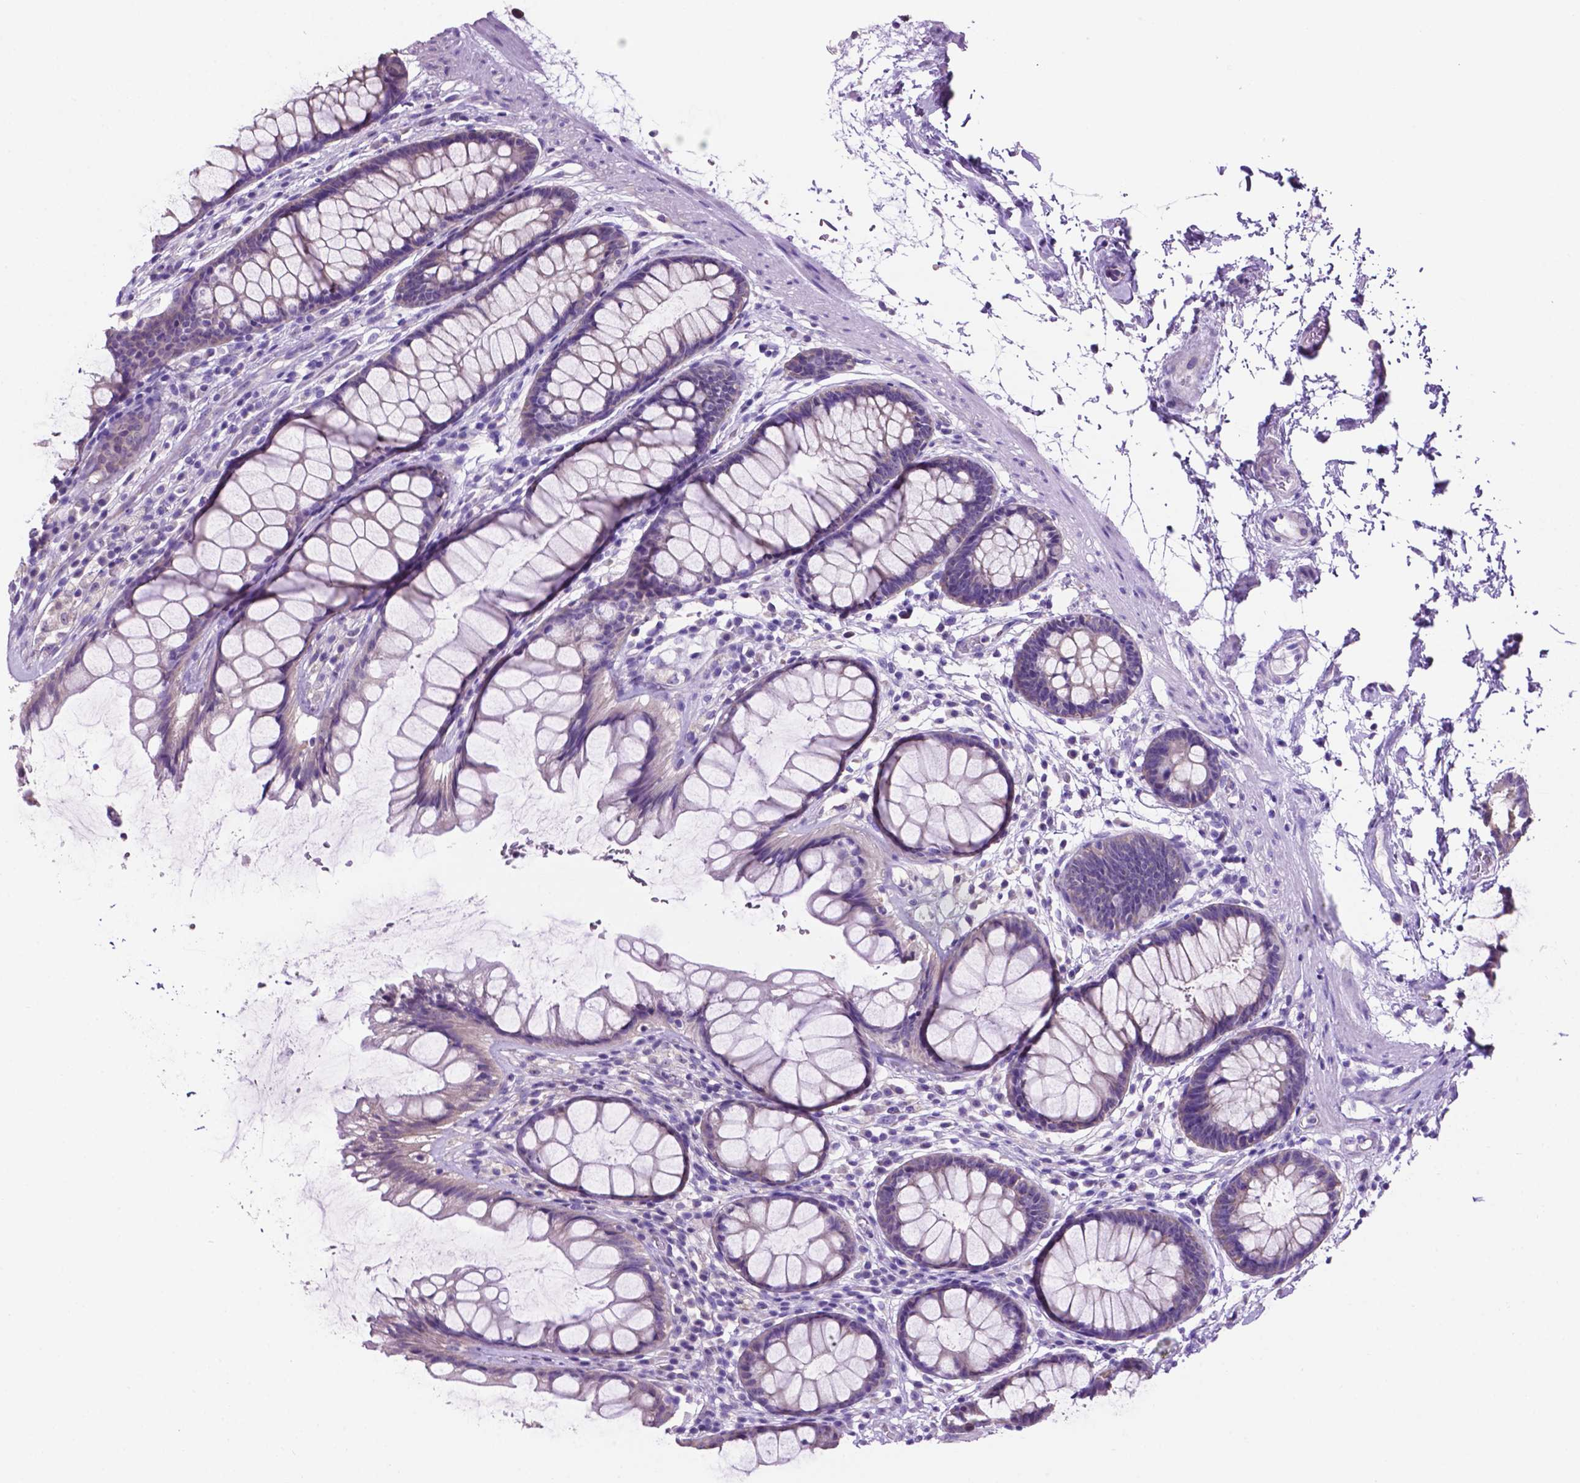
{"staining": {"intensity": "negative", "quantity": "none", "location": "none"}, "tissue": "rectum", "cell_type": "Glandular cells", "image_type": "normal", "snomed": [{"axis": "morphology", "description": "Normal tissue, NOS"}, {"axis": "topography", "description": "Rectum"}], "caption": "A high-resolution photomicrograph shows immunohistochemistry staining of benign rectum, which displays no significant expression in glandular cells. (Brightfield microscopy of DAB (3,3'-diaminobenzidine) immunohistochemistry (IHC) at high magnification).", "gene": "SPDYA", "patient": {"sex": "male", "age": 72}}